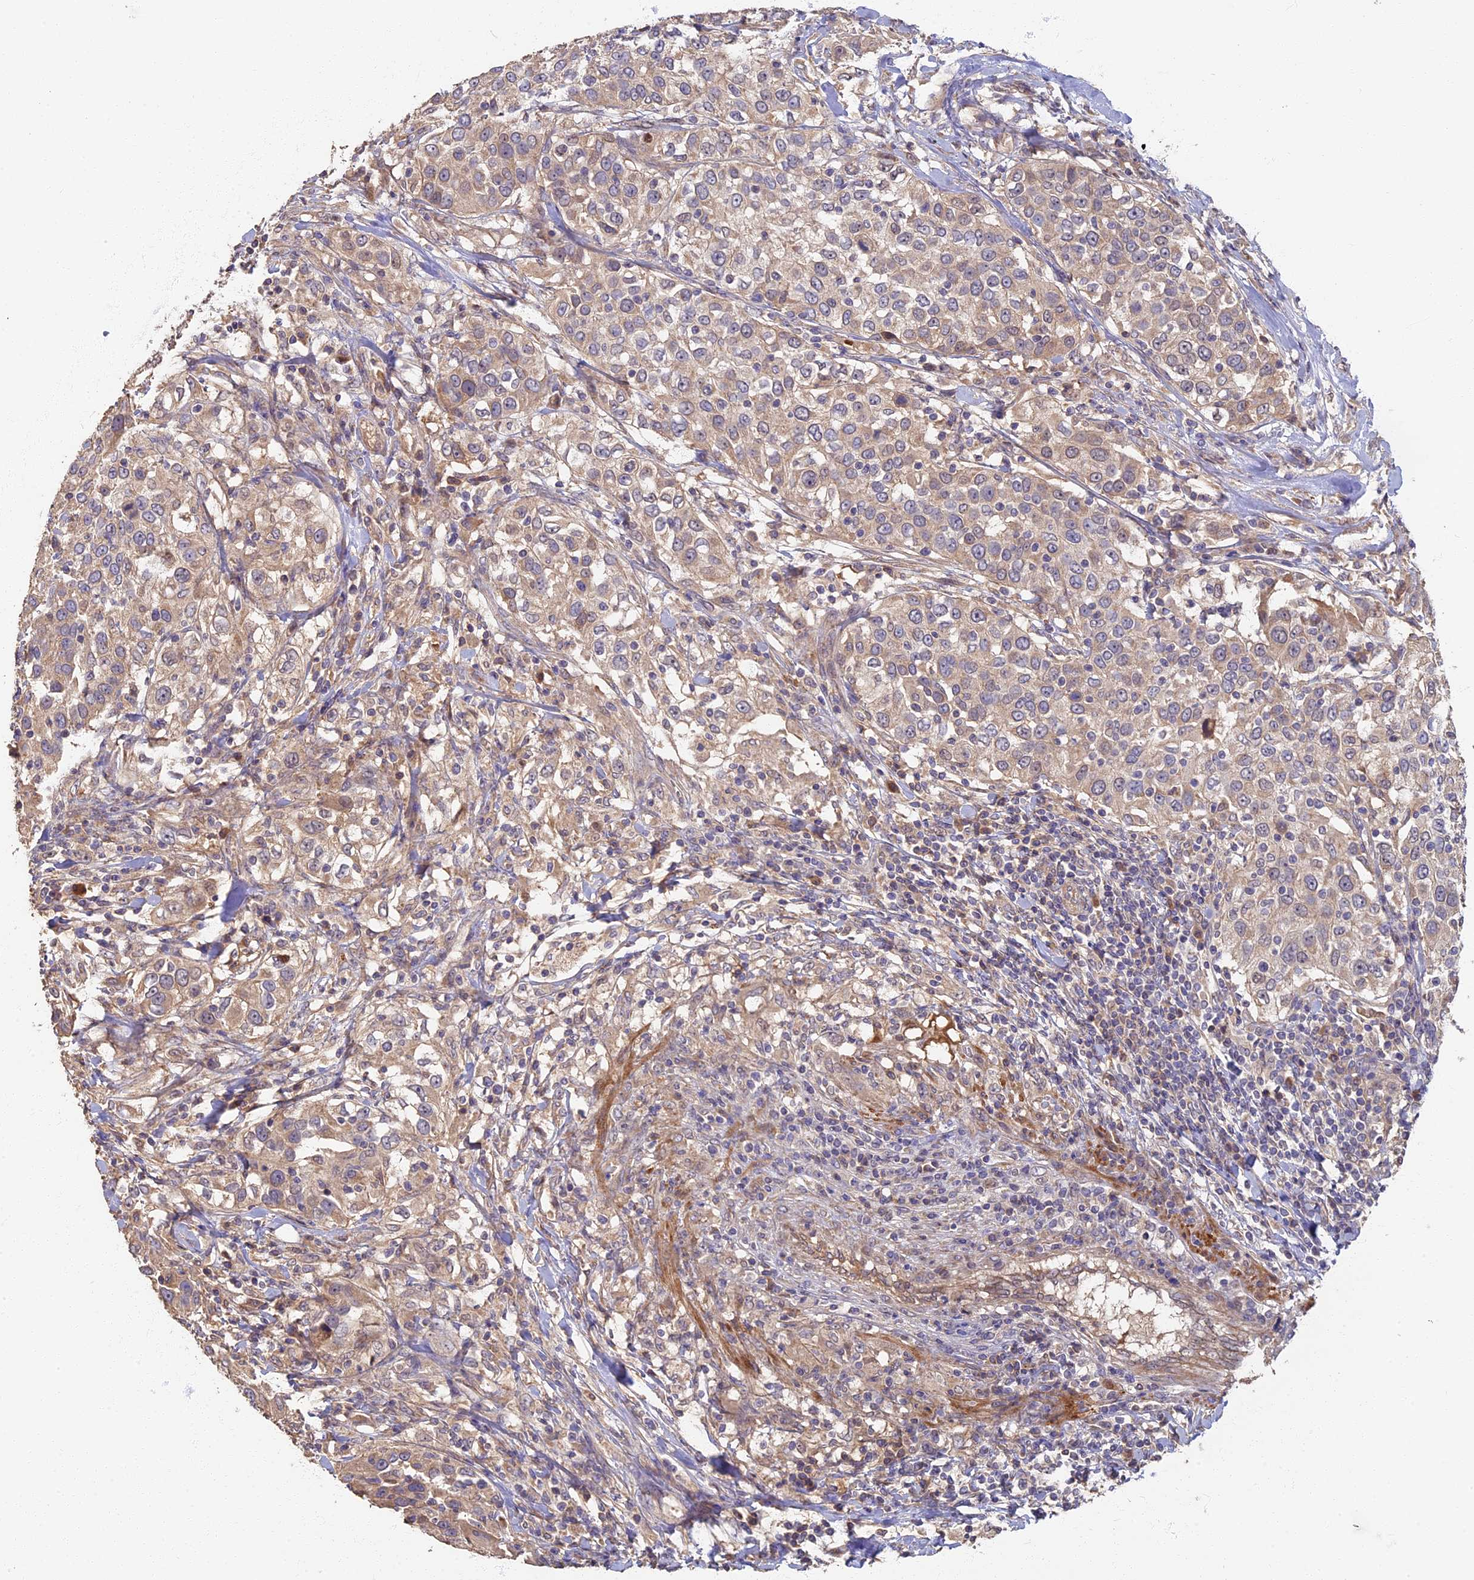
{"staining": {"intensity": "moderate", "quantity": "<25%", "location": "cytoplasmic/membranous,nuclear"}, "tissue": "urothelial cancer", "cell_type": "Tumor cells", "image_type": "cancer", "snomed": [{"axis": "morphology", "description": "Urothelial carcinoma, High grade"}, {"axis": "topography", "description": "Urinary bladder"}], "caption": "Brown immunohistochemical staining in human urothelial carcinoma (high-grade) shows moderate cytoplasmic/membranous and nuclear positivity in approximately <25% of tumor cells. (IHC, brightfield microscopy, high magnification).", "gene": "RSPH3", "patient": {"sex": "female", "age": 80}}